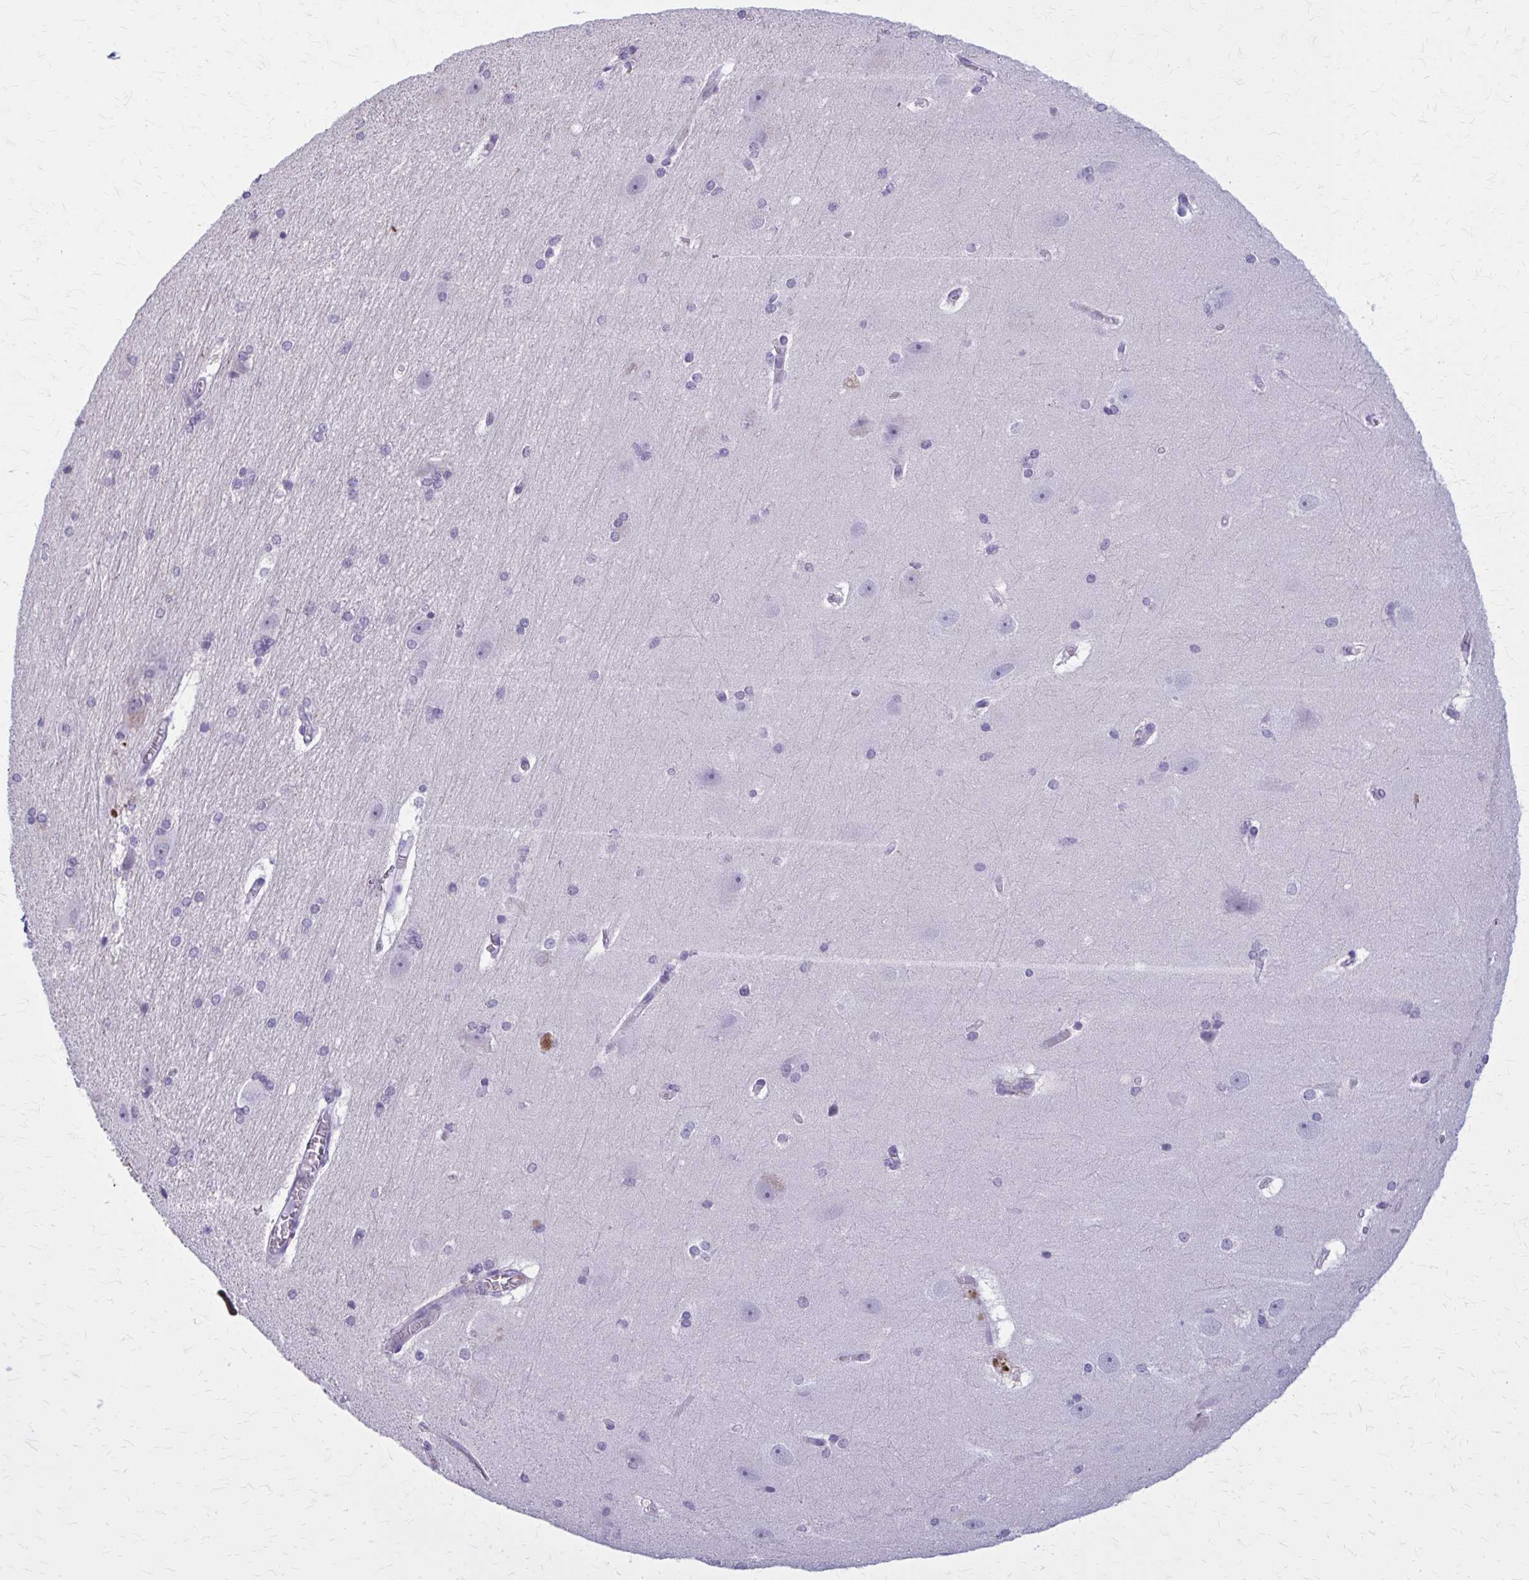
{"staining": {"intensity": "negative", "quantity": "none", "location": "none"}, "tissue": "hippocampus", "cell_type": "Glial cells", "image_type": "normal", "snomed": [{"axis": "morphology", "description": "Normal tissue, NOS"}, {"axis": "topography", "description": "Cerebral cortex"}, {"axis": "topography", "description": "Hippocampus"}], "caption": "High magnification brightfield microscopy of benign hippocampus stained with DAB (brown) and counterstained with hematoxylin (blue): glial cells show no significant staining.", "gene": "OR4A47", "patient": {"sex": "female", "age": 19}}